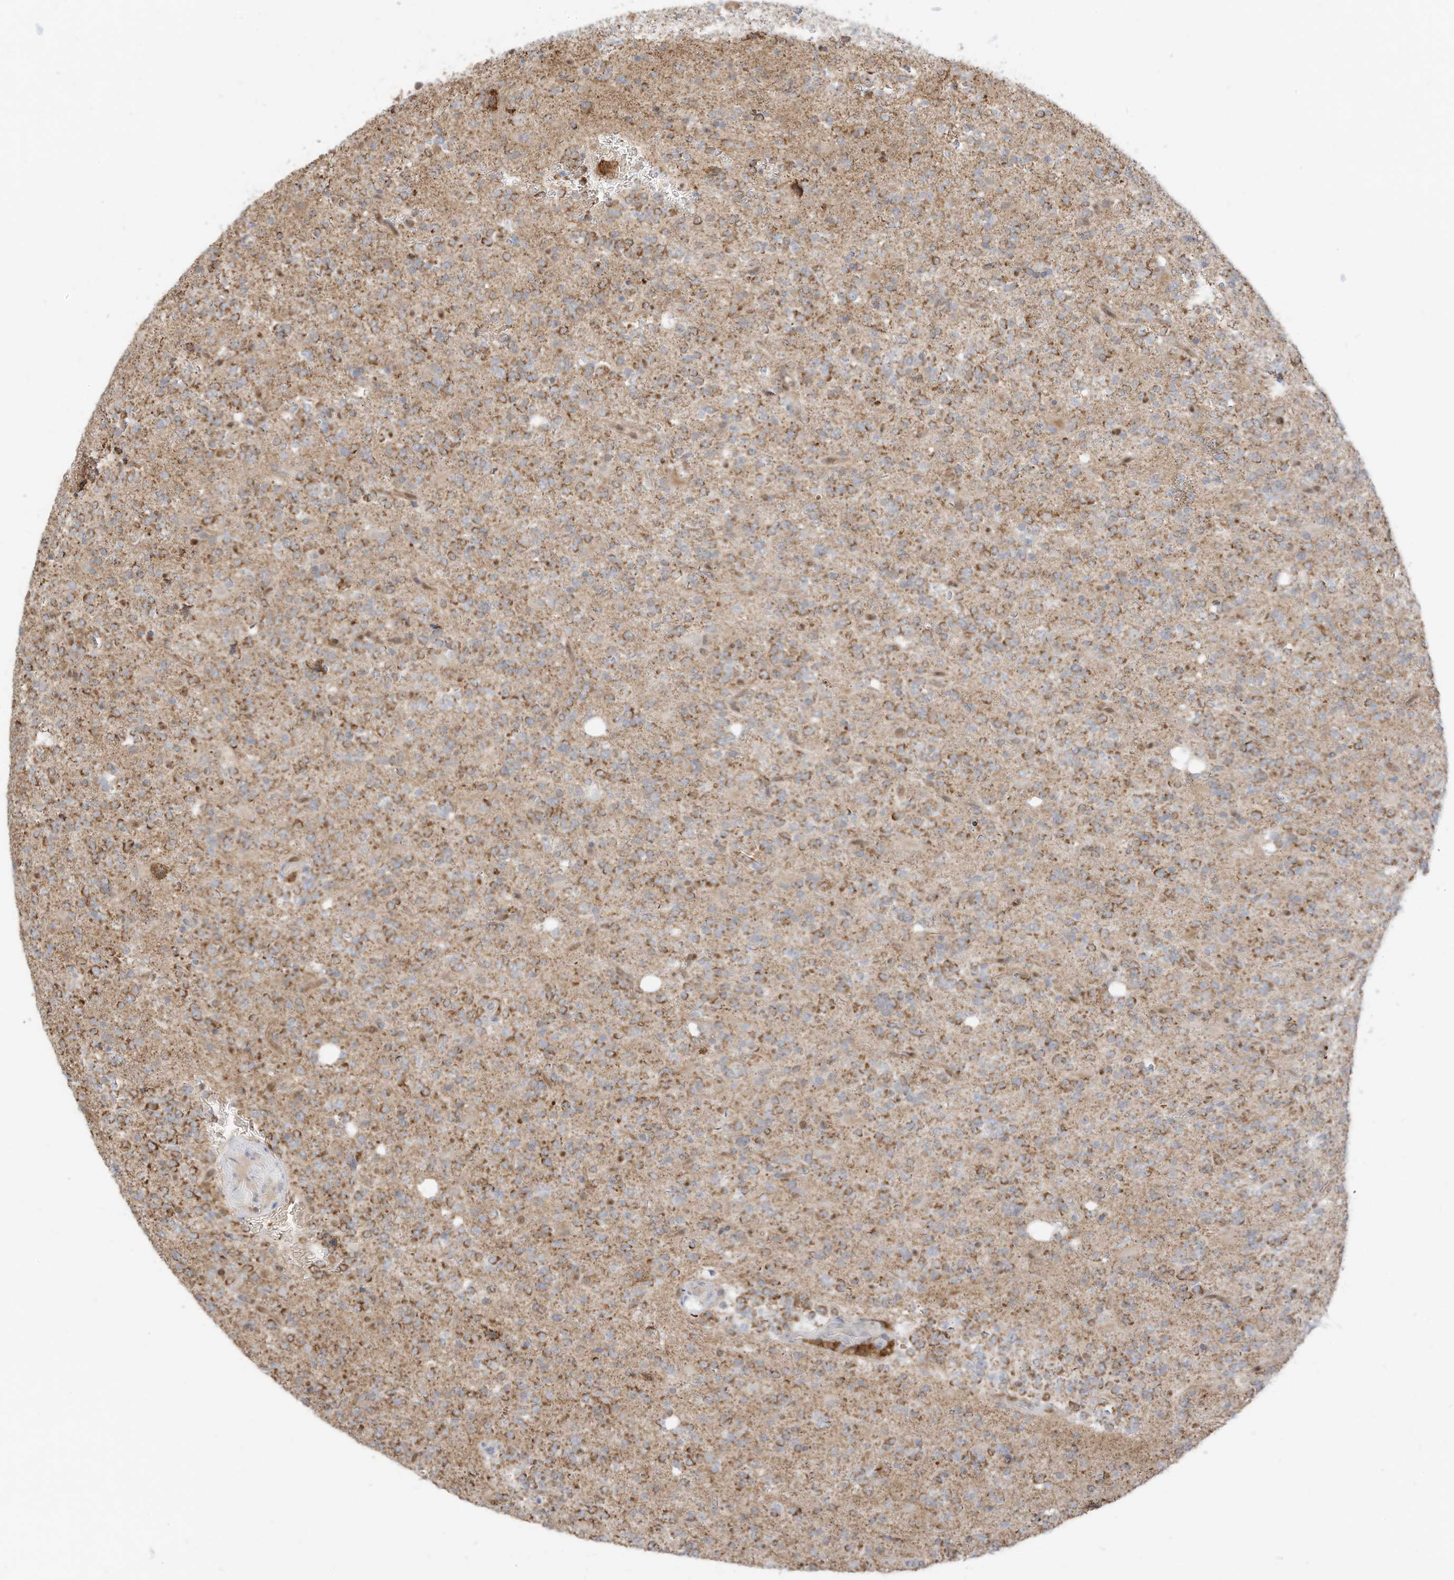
{"staining": {"intensity": "moderate", "quantity": ">75%", "location": "cytoplasmic/membranous"}, "tissue": "glioma", "cell_type": "Tumor cells", "image_type": "cancer", "snomed": [{"axis": "morphology", "description": "Glioma, malignant, High grade"}, {"axis": "topography", "description": "Brain"}], "caption": "Tumor cells reveal medium levels of moderate cytoplasmic/membranous positivity in about >75% of cells in human glioma.", "gene": "MTUS2", "patient": {"sex": "female", "age": 62}}